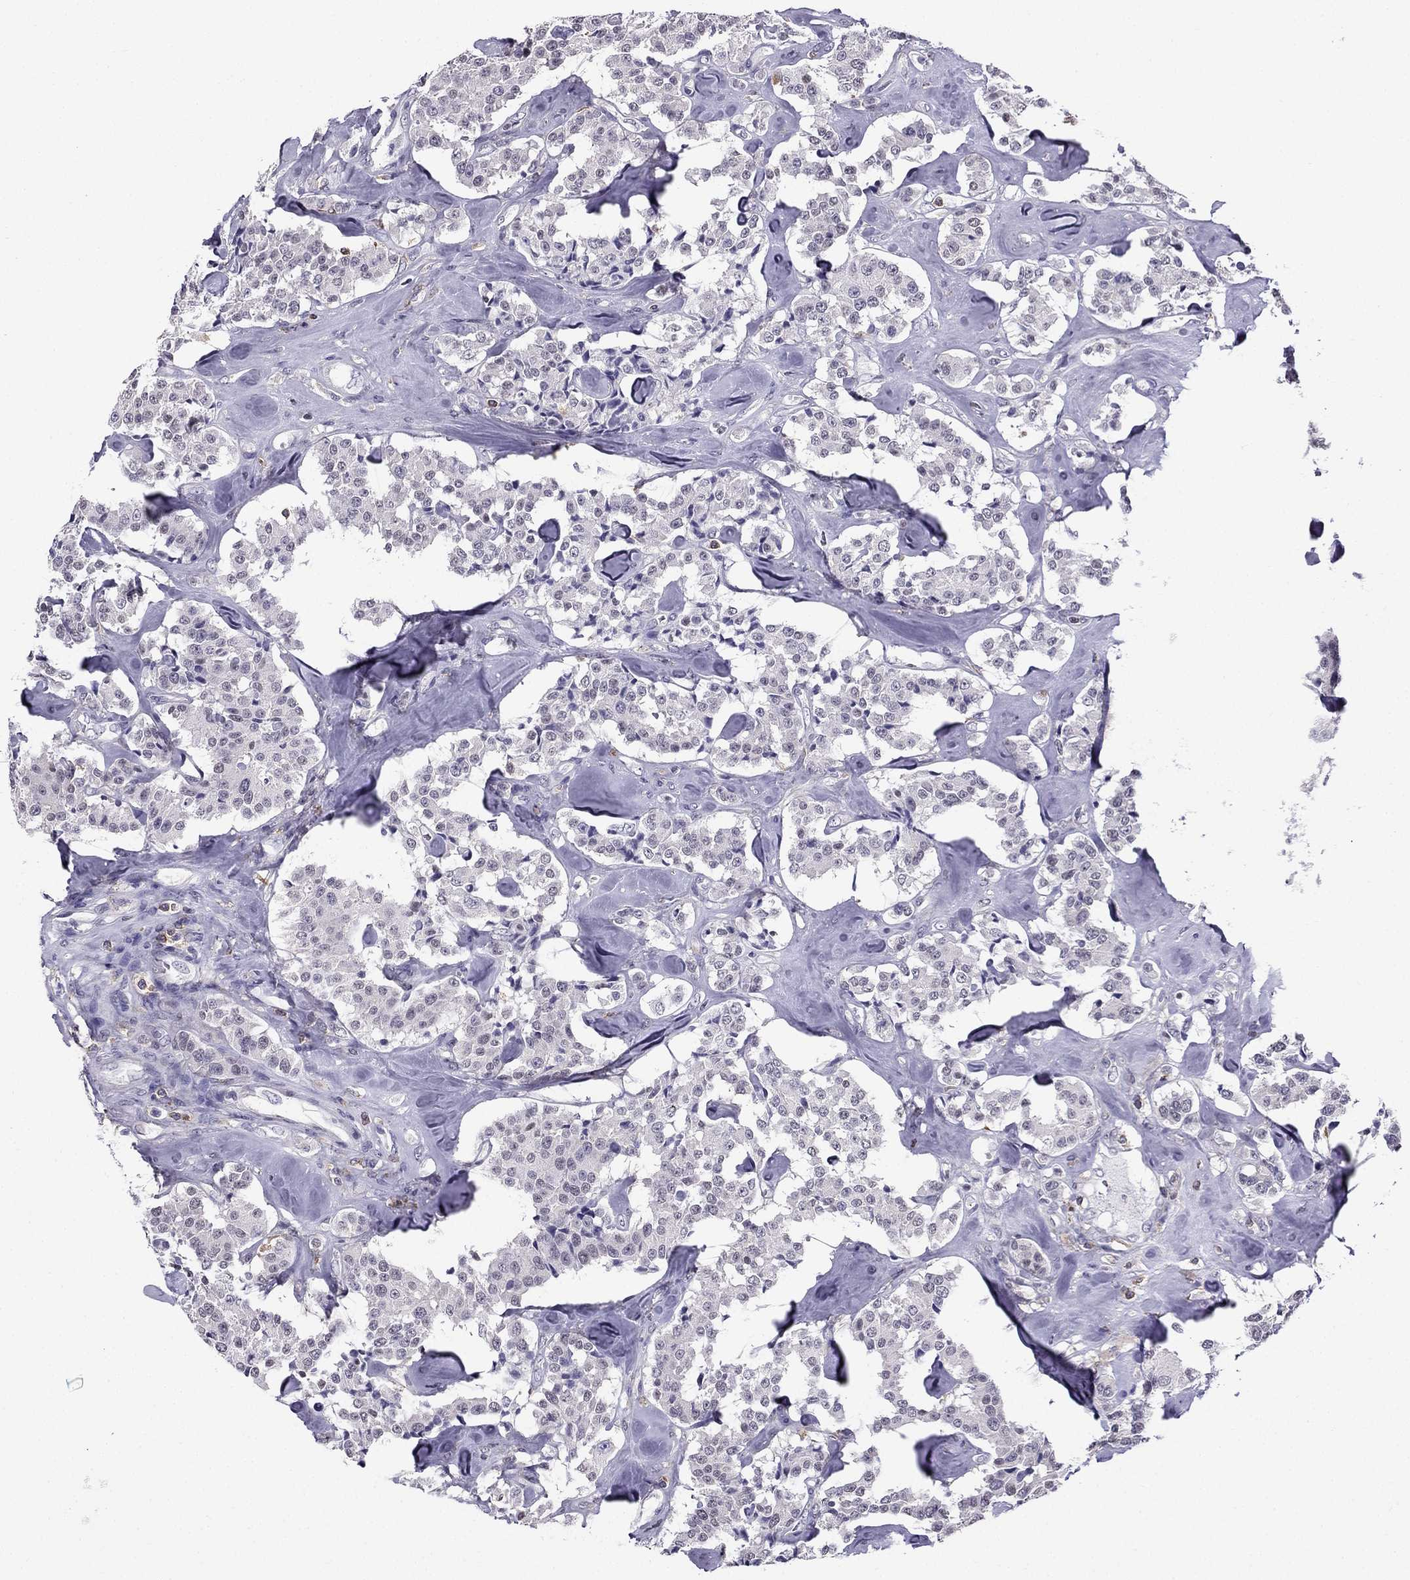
{"staining": {"intensity": "negative", "quantity": "none", "location": "none"}, "tissue": "carcinoid", "cell_type": "Tumor cells", "image_type": "cancer", "snomed": [{"axis": "morphology", "description": "Carcinoid, malignant, NOS"}, {"axis": "topography", "description": "Pancreas"}], "caption": "This is an IHC micrograph of human carcinoid. There is no expression in tumor cells.", "gene": "CCK", "patient": {"sex": "male", "age": 41}}